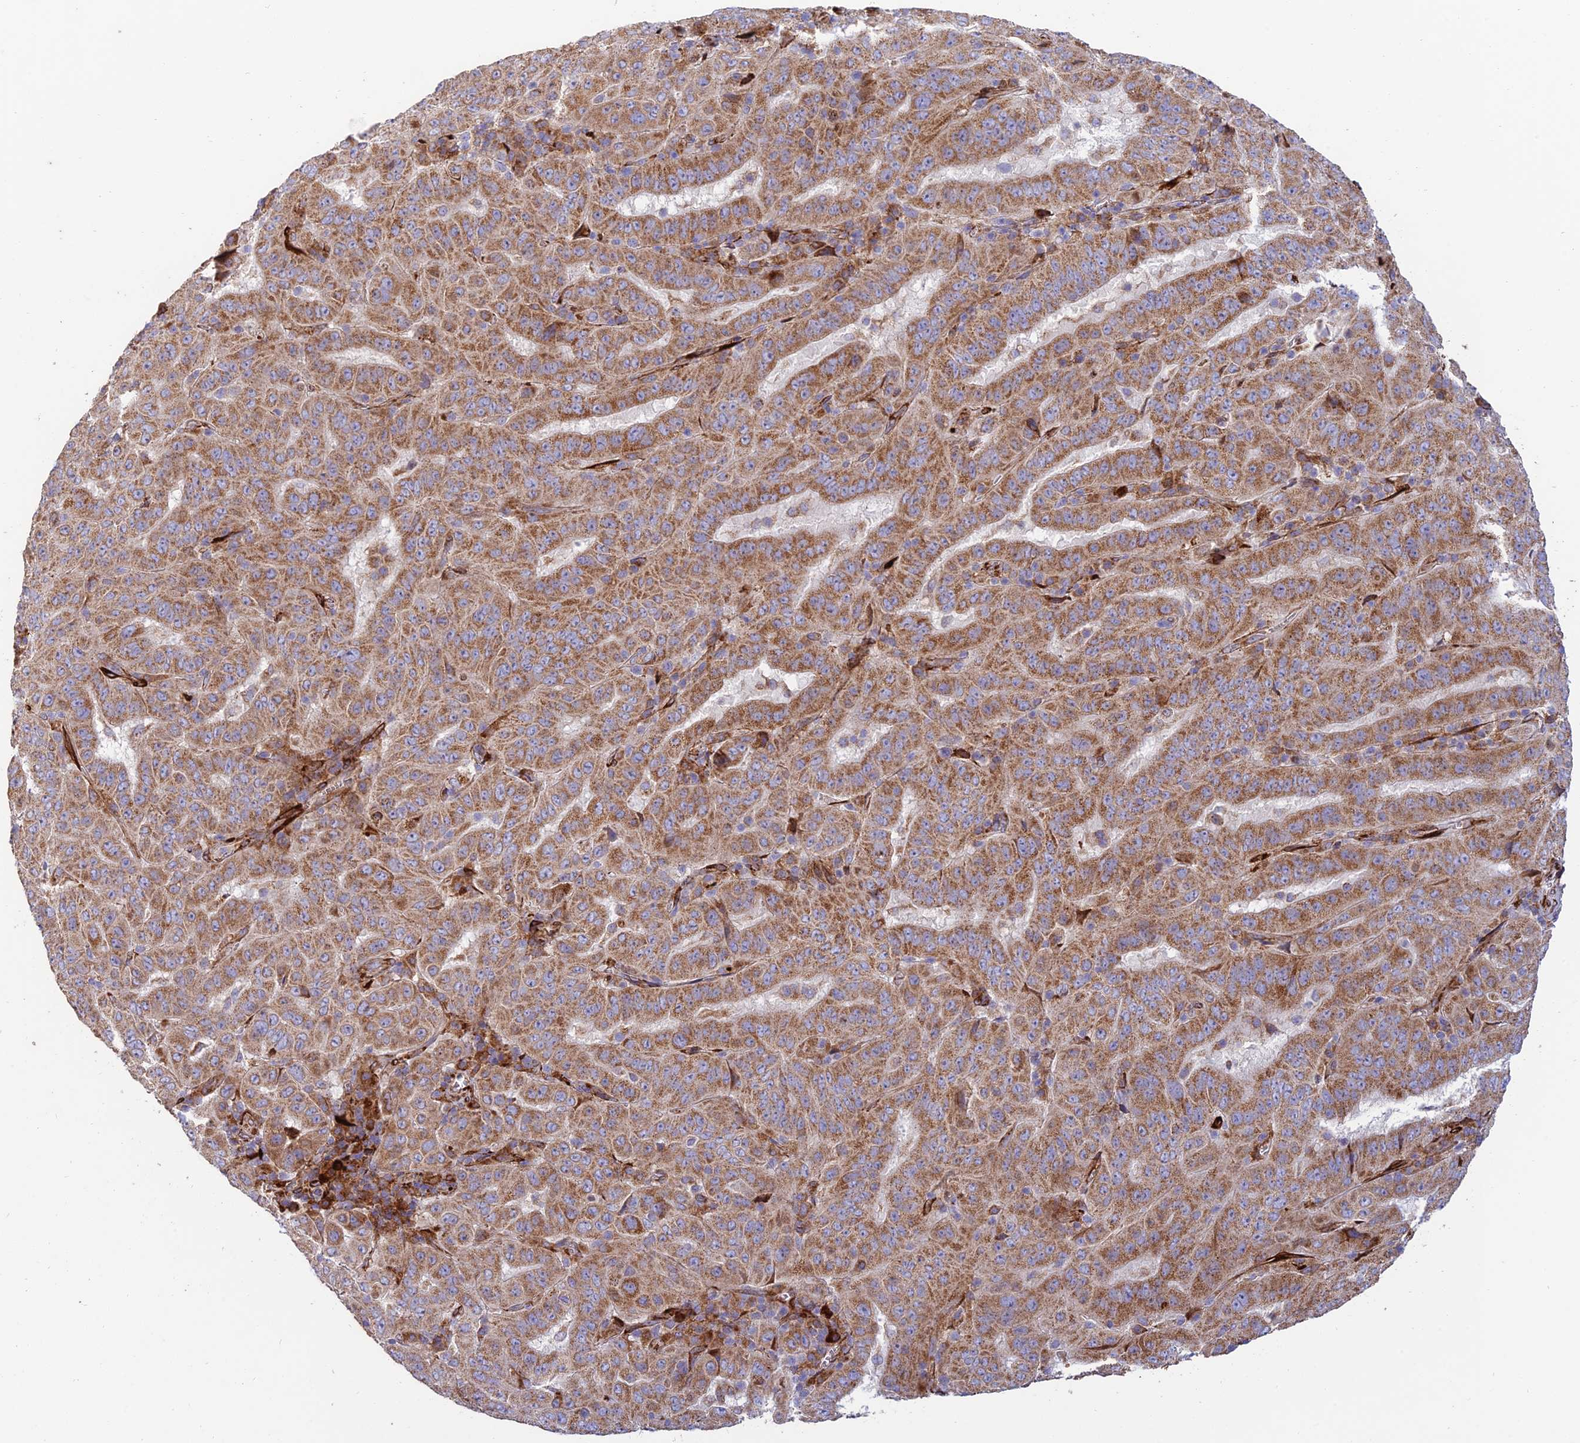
{"staining": {"intensity": "moderate", "quantity": ">75%", "location": "cytoplasmic/membranous"}, "tissue": "pancreatic cancer", "cell_type": "Tumor cells", "image_type": "cancer", "snomed": [{"axis": "morphology", "description": "Adenocarcinoma, NOS"}, {"axis": "topography", "description": "Pancreas"}], "caption": "A brown stain highlights moderate cytoplasmic/membranous staining of a protein in human pancreatic adenocarcinoma tumor cells. (DAB IHC, brown staining for protein, blue staining for nuclei).", "gene": "RCN3", "patient": {"sex": "male", "age": 63}}